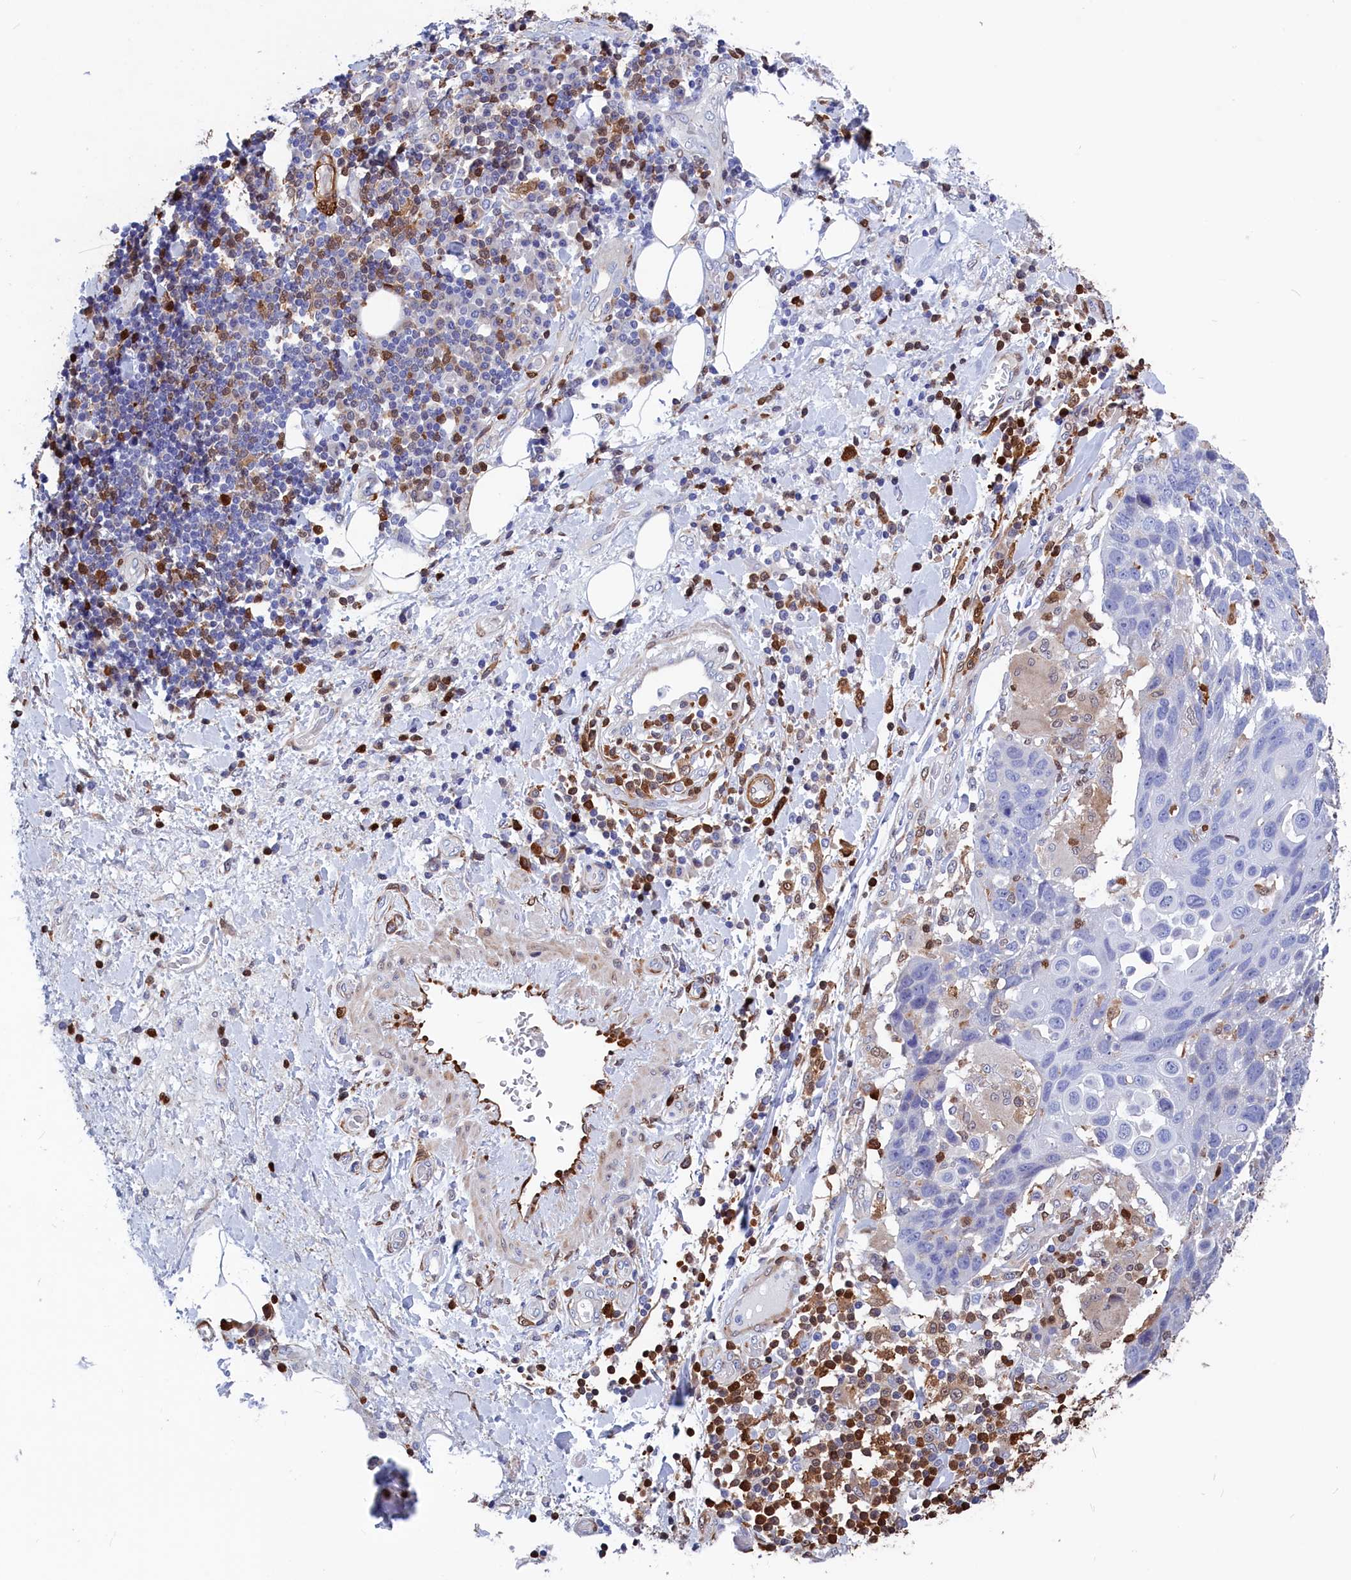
{"staining": {"intensity": "moderate", "quantity": "25%-75%", "location": "nuclear"}, "tissue": "adipose tissue", "cell_type": "Adipocytes", "image_type": "normal", "snomed": [{"axis": "morphology", "description": "Normal tissue, NOS"}, {"axis": "morphology", "description": "Squamous cell carcinoma, NOS"}, {"axis": "topography", "description": "Lymph node"}, {"axis": "topography", "description": "Bronchus"}, {"axis": "topography", "description": "Lung"}], "caption": "Adipose tissue stained with DAB immunohistochemistry (IHC) reveals medium levels of moderate nuclear expression in about 25%-75% of adipocytes.", "gene": "CRIP1", "patient": {"sex": "male", "age": 66}}